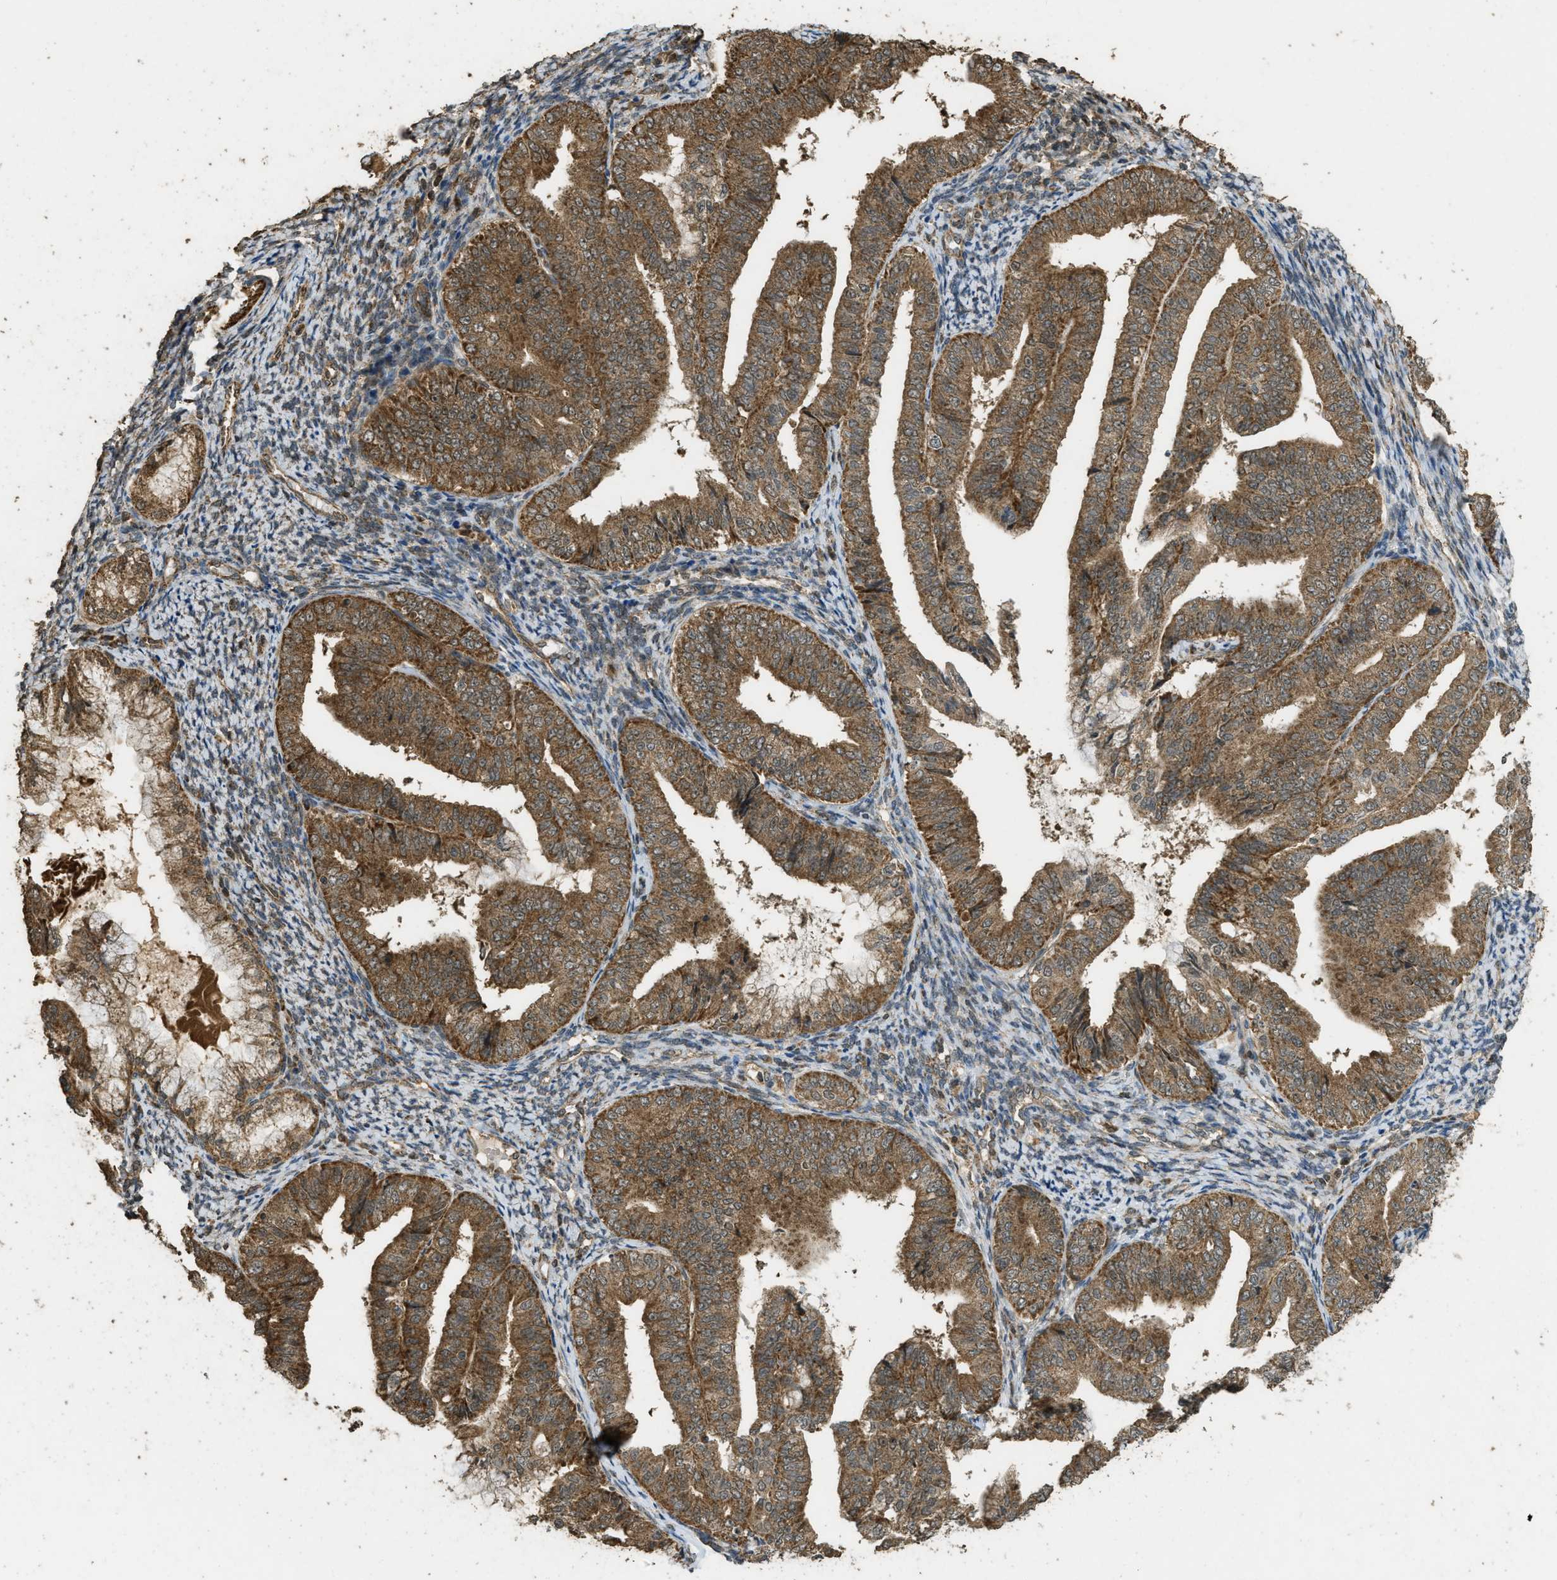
{"staining": {"intensity": "moderate", "quantity": ">75%", "location": "cytoplasmic/membranous"}, "tissue": "endometrial cancer", "cell_type": "Tumor cells", "image_type": "cancer", "snomed": [{"axis": "morphology", "description": "Adenocarcinoma, NOS"}, {"axis": "topography", "description": "Endometrium"}], "caption": "Immunohistochemistry (IHC) photomicrograph of neoplastic tissue: adenocarcinoma (endometrial) stained using IHC reveals medium levels of moderate protein expression localized specifically in the cytoplasmic/membranous of tumor cells, appearing as a cytoplasmic/membranous brown color.", "gene": "CTPS1", "patient": {"sex": "female", "age": 63}}